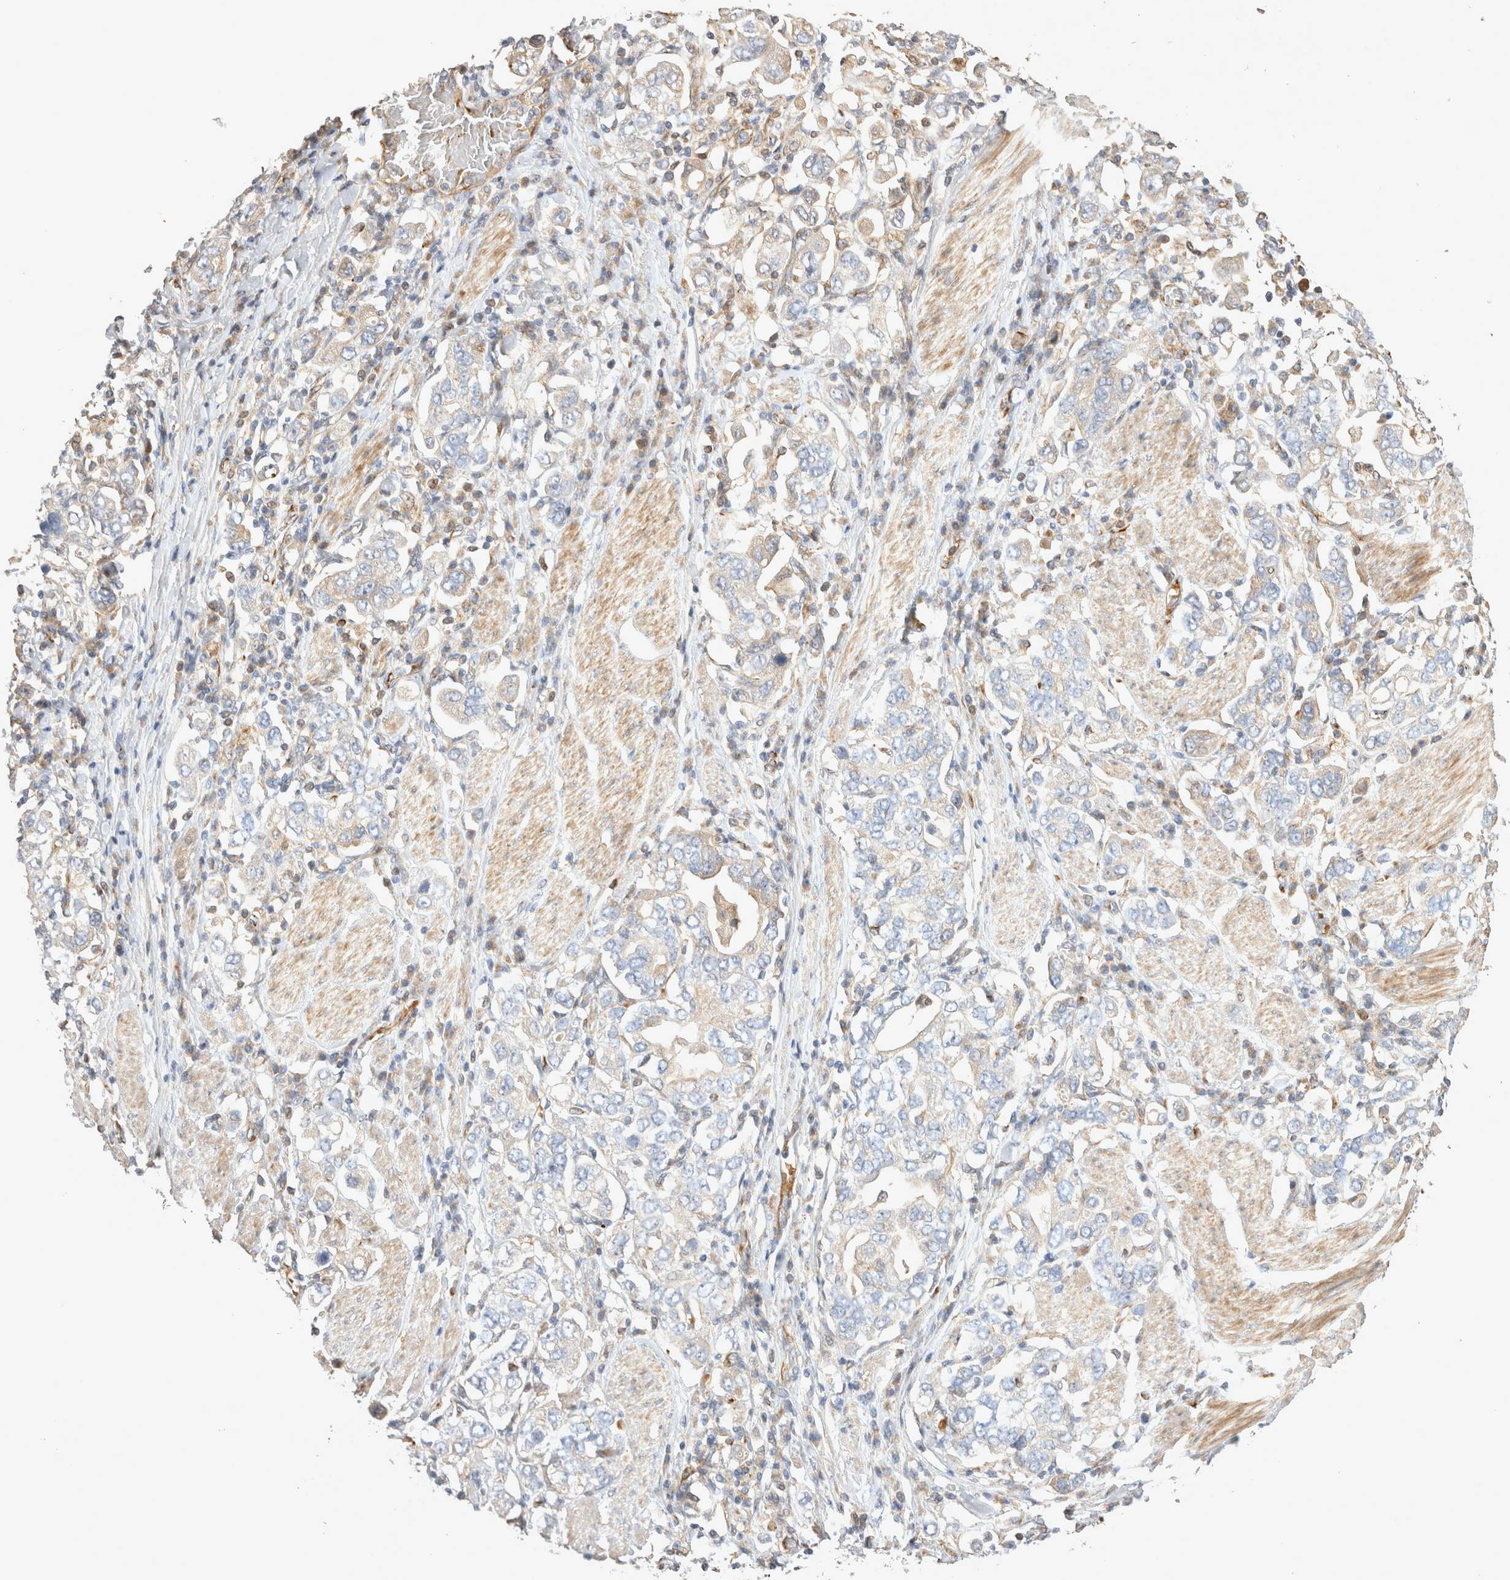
{"staining": {"intensity": "weak", "quantity": "<25%", "location": "cytoplasmic/membranous"}, "tissue": "stomach cancer", "cell_type": "Tumor cells", "image_type": "cancer", "snomed": [{"axis": "morphology", "description": "Adenocarcinoma, NOS"}, {"axis": "topography", "description": "Stomach, upper"}], "caption": "The photomicrograph demonstrates no significant positivity in tumor cells of stomach cancer.", "gene": "NMU", "patient": {"sex": "male", "age": 62}}